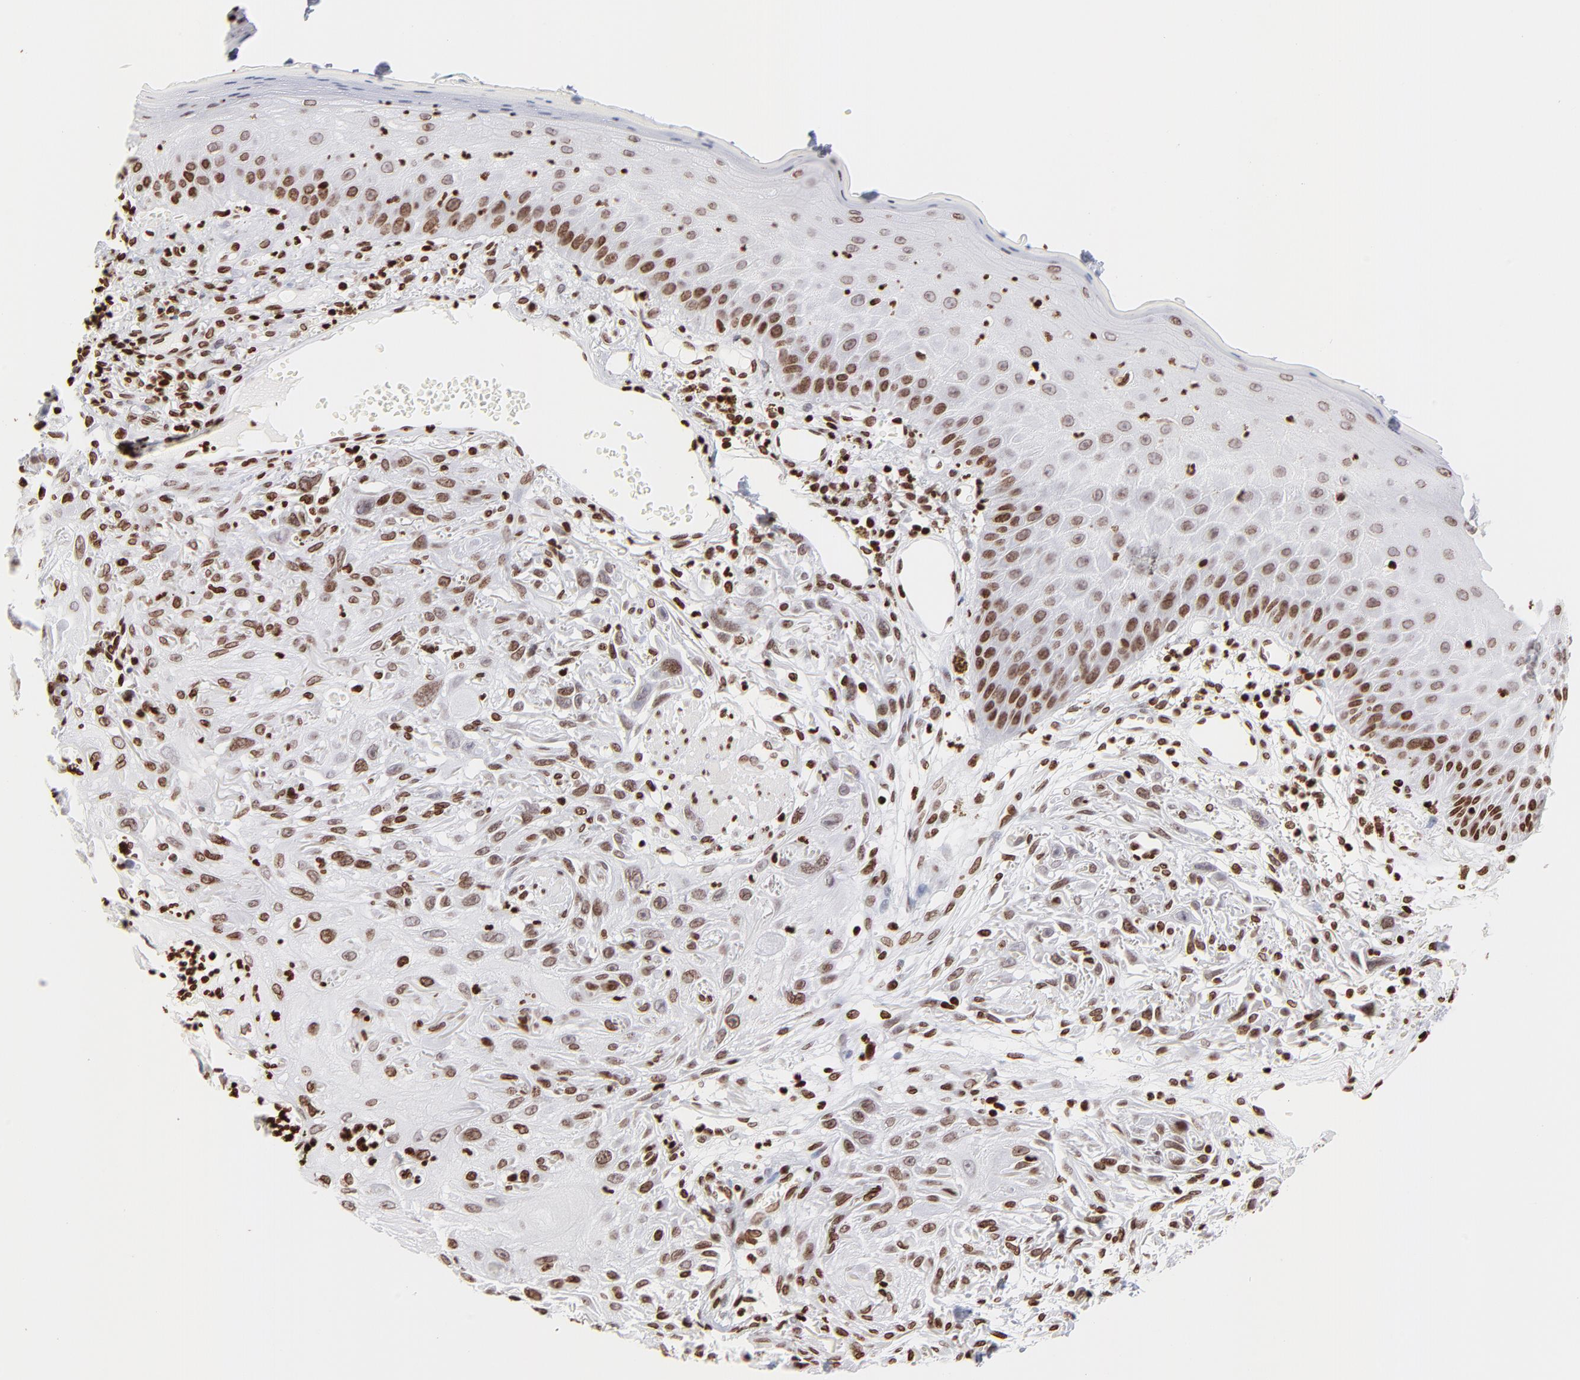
{"staining": {"intensity": "moderate", "quantity": "25%-75%", "location": "nuclear"}, "tissue": "skin cancer", "cell_type": "Tumor cells", "image_type": "cancer", "snomed": [{"axis": "morphology", "description": "Squamous cell carcinoma, NOS"}, {"axis": "topography", "description": "Skin"}], "caption": "A histopathology image showing moderate nuclear positivity in approximately 25%-75% of tumor cells in skin cancer (squamous cell carcinoma), as visualized by brown immunohistochemical staining.", "gene": "RTL4", "patient": {"sex": "female", "age": 59}}